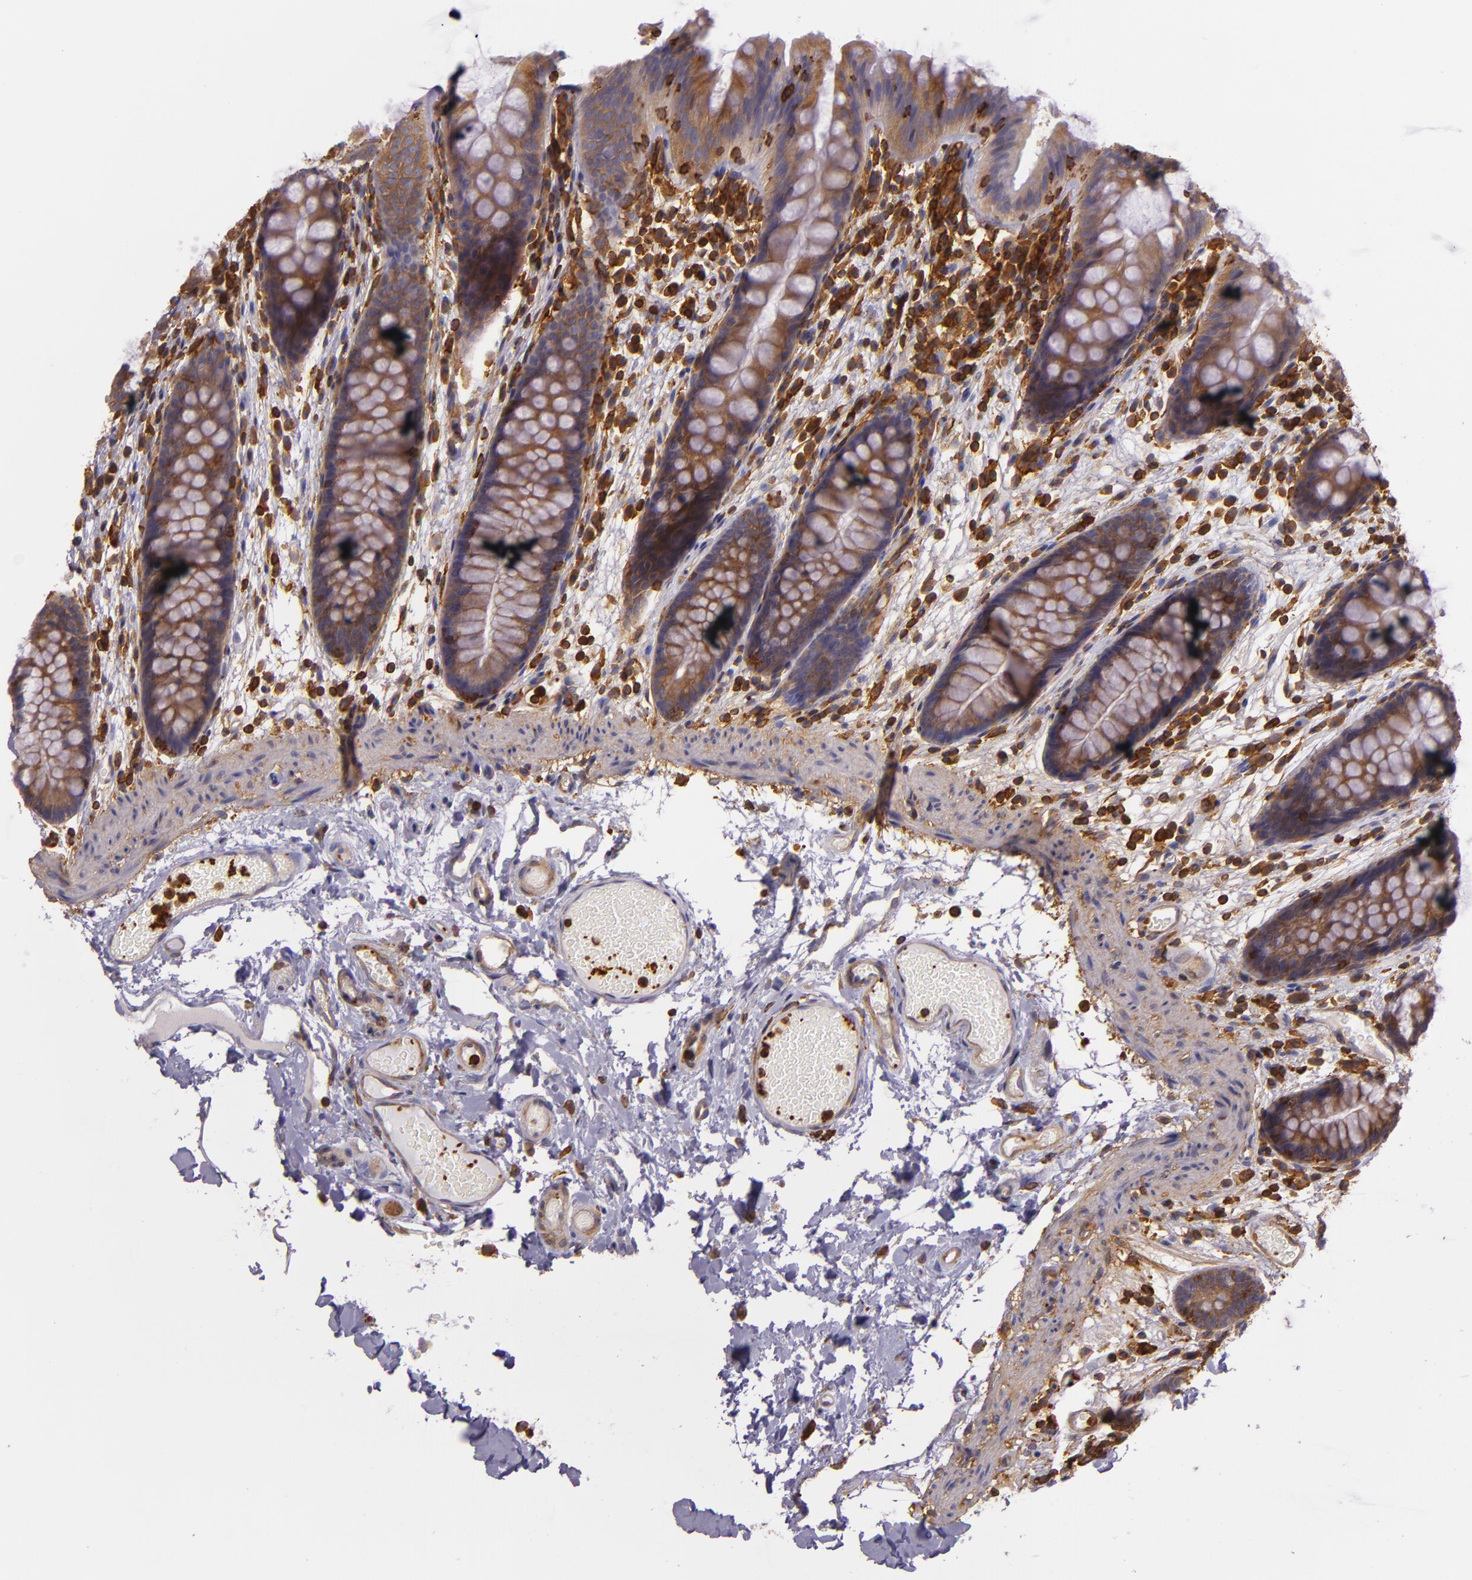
{"staining": {"intensity": "weak", "quantity": "<25%", "location": "cytoplasmic/membranous"}, "tissue": "colon", "cell_type": "Endothelial cells", "image_type": "normal", "snomed": [{"axis": "morphology", "description": "Normal tissue, NOS"}, {"axis": "topography", "description": "Smooth muscle"}, {"axis": "topography", "description": "Colon"}], "caption": "Immunohistochemistry photomicrograph of normal human colon stained for a protein (brown), which reveals no positivity in endothelial cells.", "gene": "TLN1", "patient": {"sex": "male", "age": 67}}